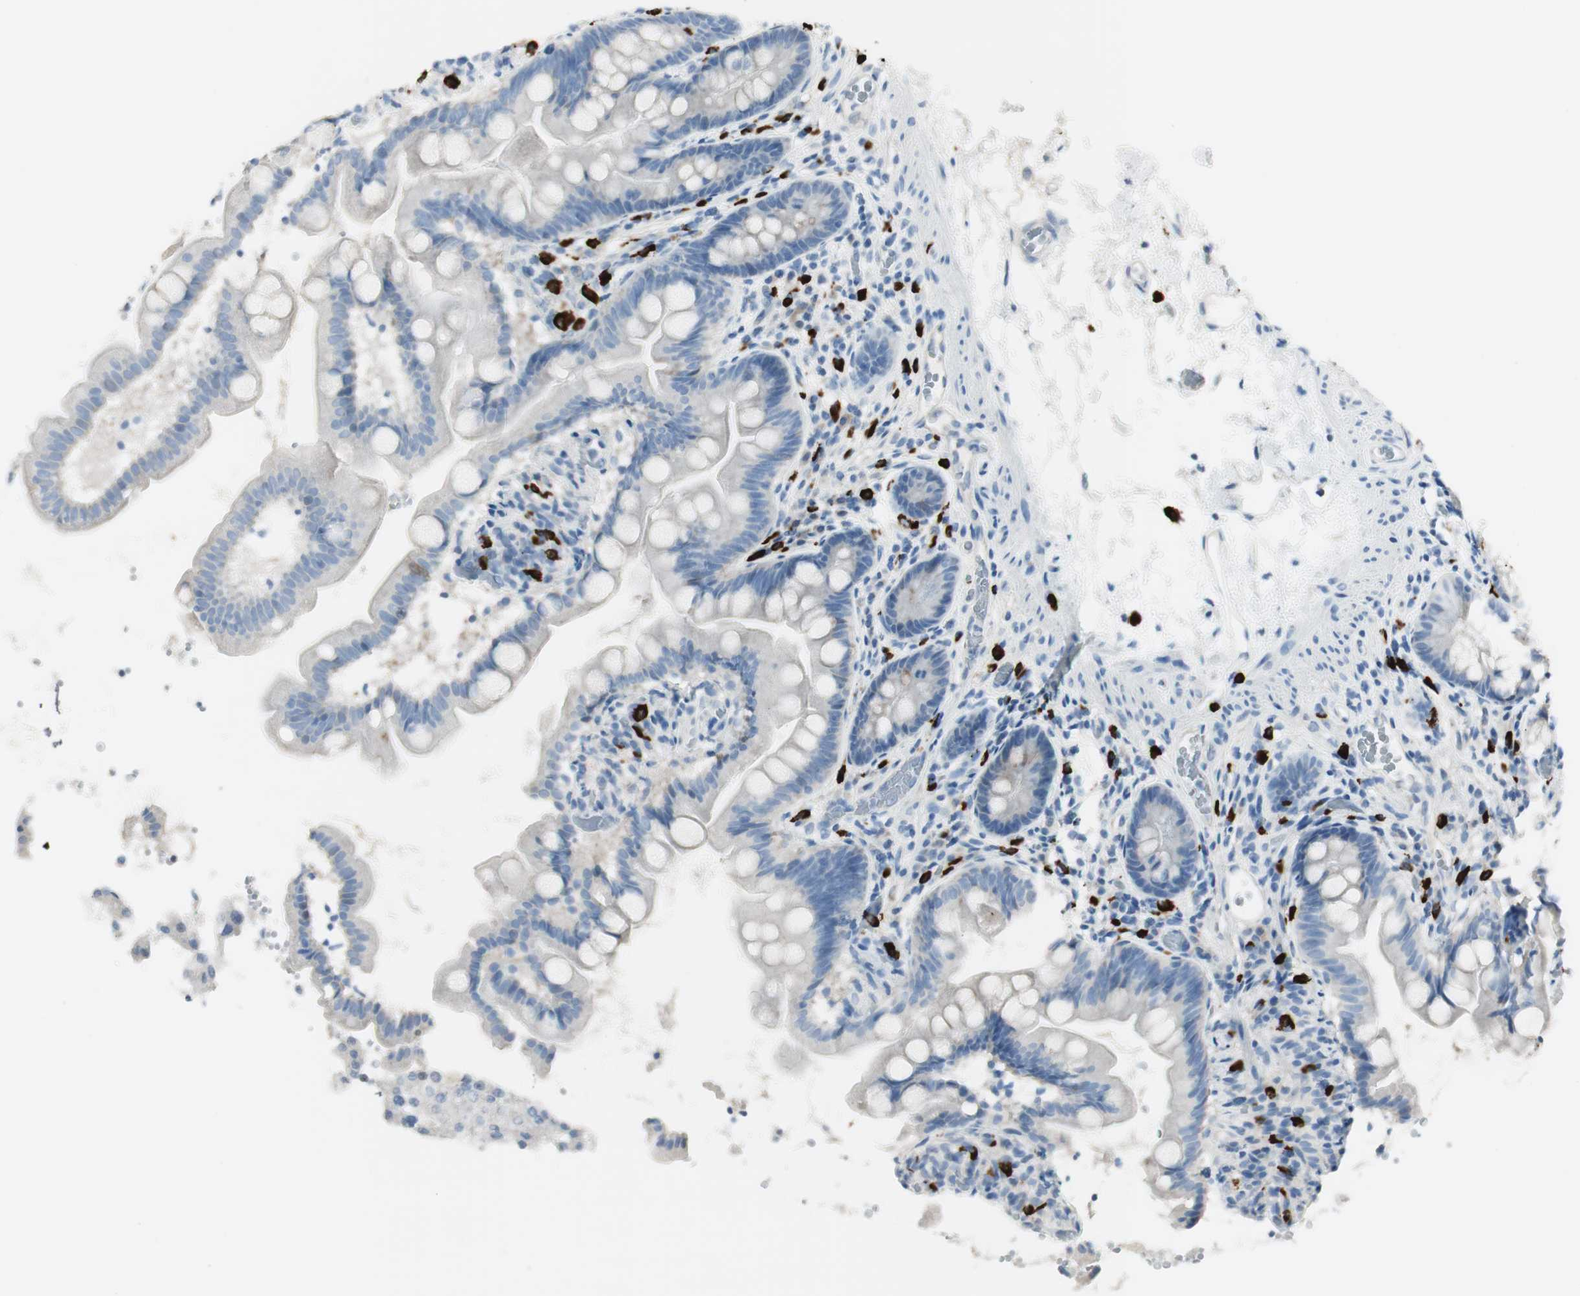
{"staining": {"intensity": "negative", "quantity": "none", "location": "none"}, "tissue": "small intestine", "cell_type": "Glandular cells", "image_type": "normal", "snomed": [{"axis": "morphology", "description": "Normal tissue, NOS"}, {"axis": "topography", "description": "Small intestine"}], "caption": "Small intestine was stained to show a protein in brown. There is no significant staining in glandular cells. (DAB (3,3'-diaminobenzidine) immunohistochemistry (IHC) with hematoxylin counter stain).", "gene": "DLG4", "patient": {"sex": "female", "age": 56}}